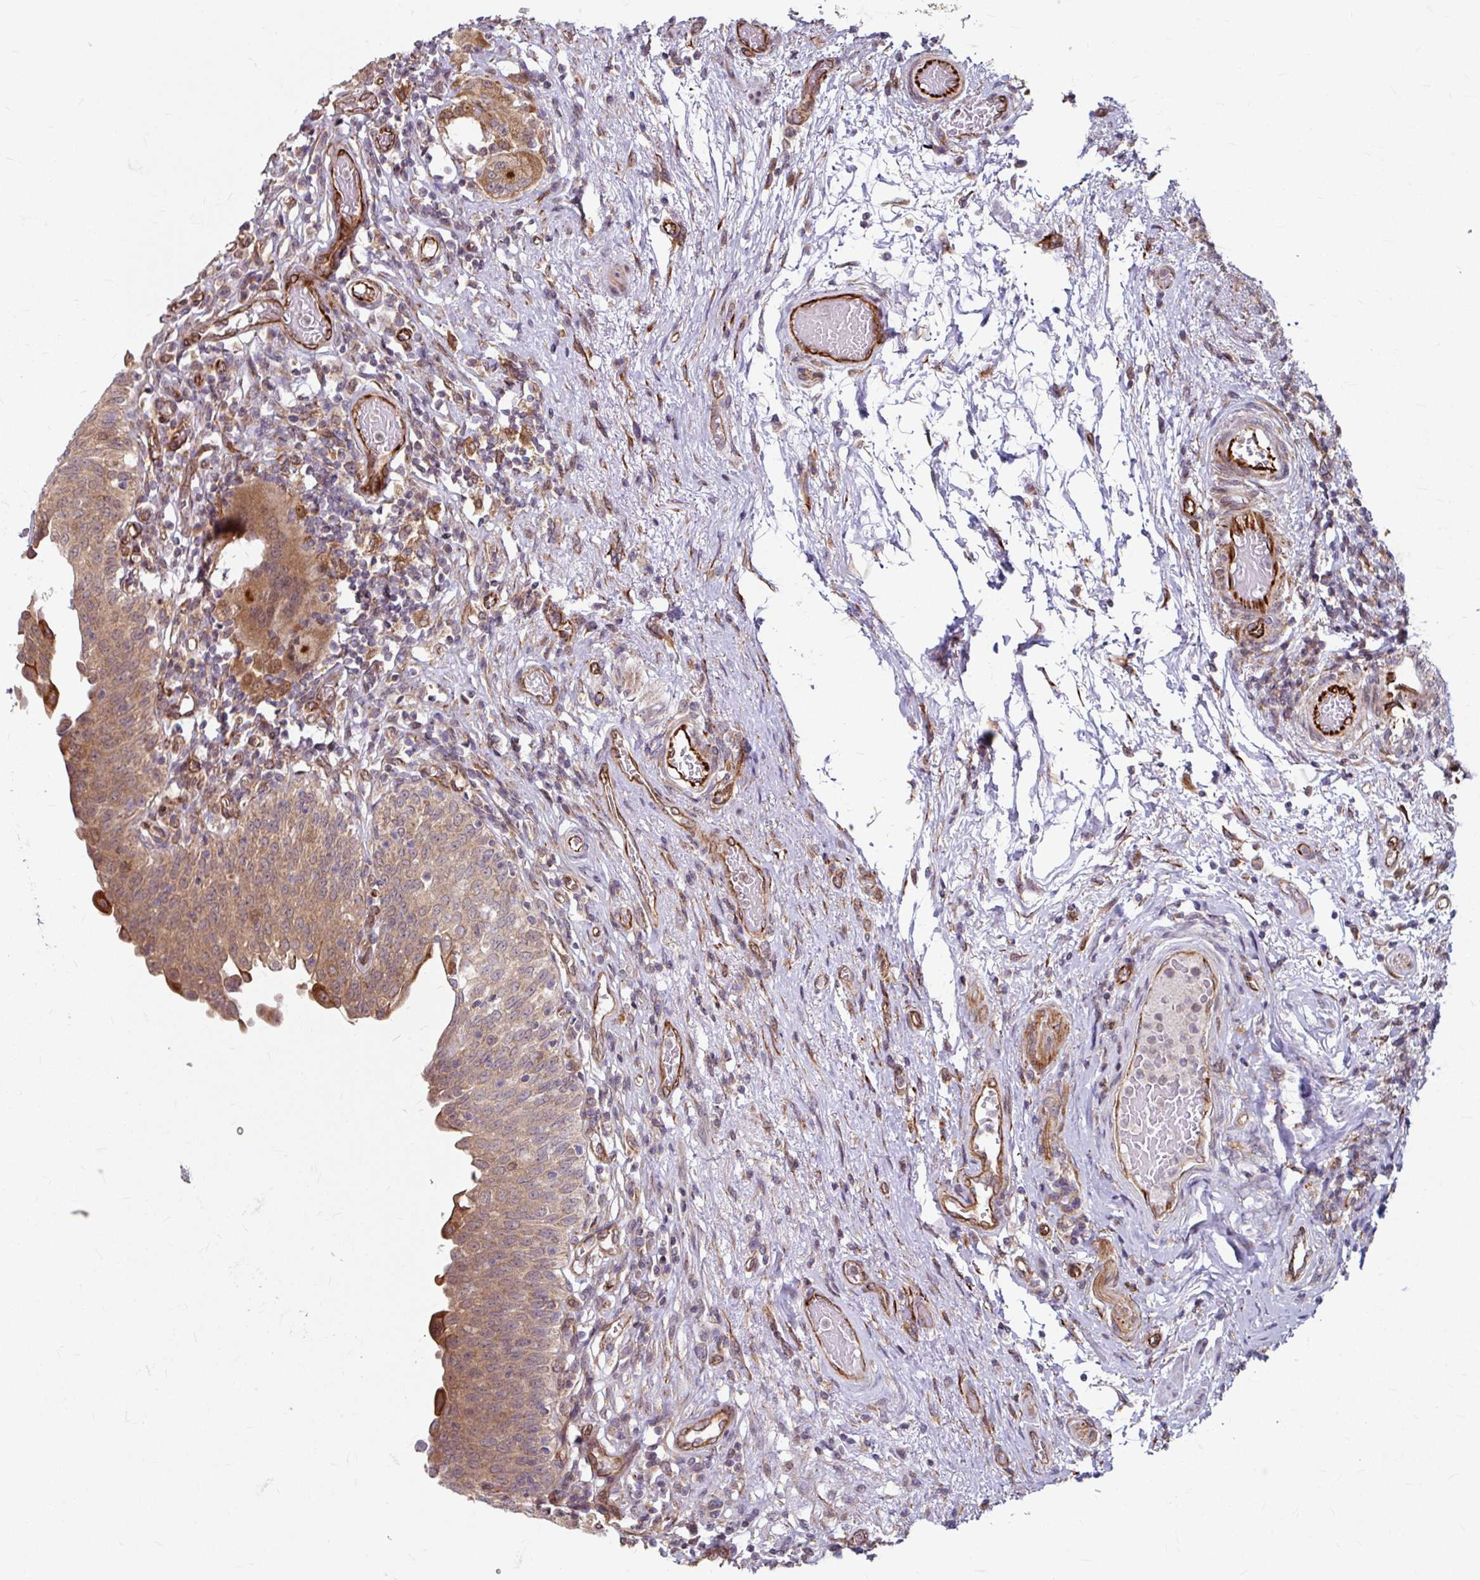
{"staining": {"intensity": "moderate", "quantity": ">75%", "location": "cytoplasmic/membranous"}, "tissue": "urinary bladder", "cell_type": "Urothelial cells", "image_type": "normal", "snomed": [{"axis": "morphology", "description": "Normal tissue, NOS"}, {"axis": "topography", "description": "Urinary bladder"}], "caption": "A brown stain highlights moderate cytoplasmic/membranous positivity of a protein in urothelial cells of benign urinary bladder.", "gene": "DAAM2", "patient": {"sex": "male", "age": 71}}